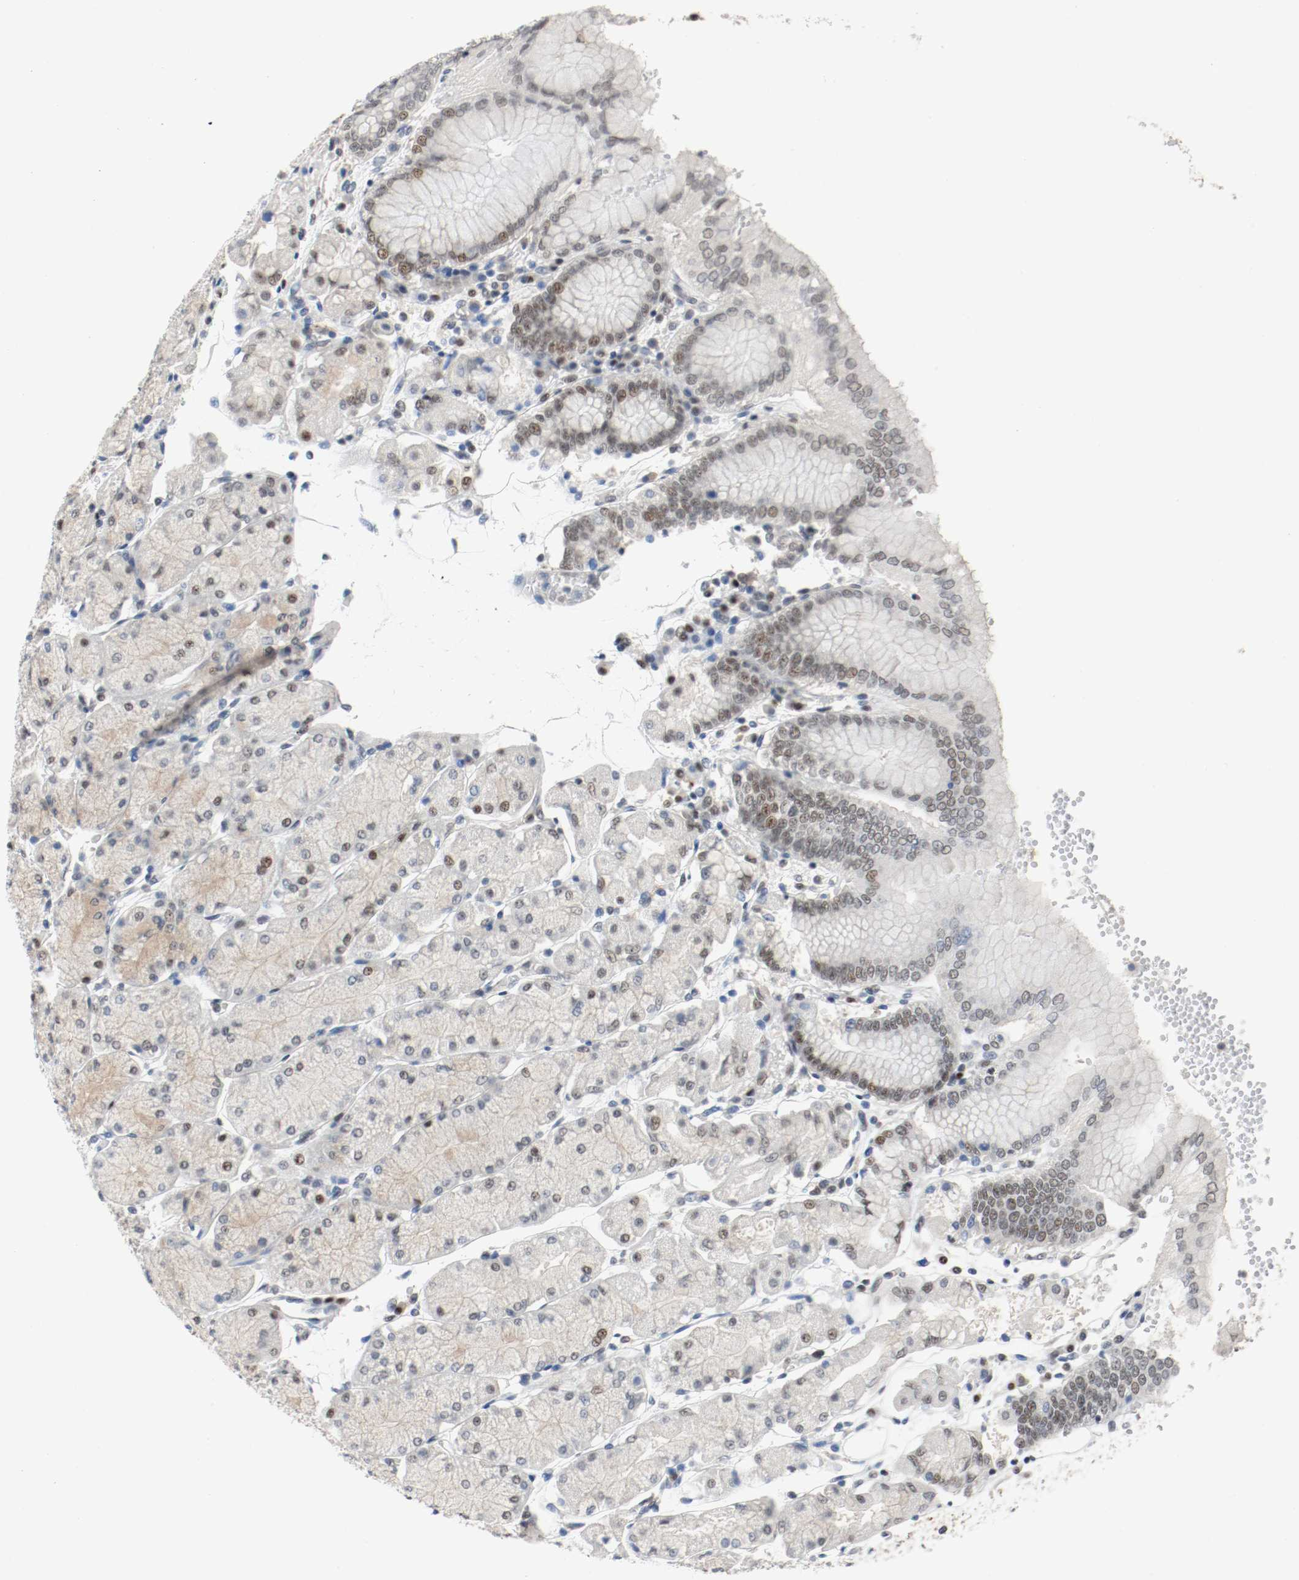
{"staining": {"intensity": "weak", "quantity": "<25%", "location": "nuclear"}, "tissue": "stomach", "cell_type": "Glandular cells", "image_type": "normal", "snomed": [{"axis": "morphology", "description": "Normal tissue, NOS"}, {"axis": "topography", "description": "Stomach, upper"}, {"axis": "topography", "description": "Stomach"}], "caption": "The histopathology image reveals no significant positivity in glandular cells of stomach. (Stains: DAB immunohistochemistry (IHC) with hematoxylin counter stain, Microscopy: brightfield microscopy at high magnification).", "gene": "ASH1L", "patient": {"sex": "male", "age": 76}}